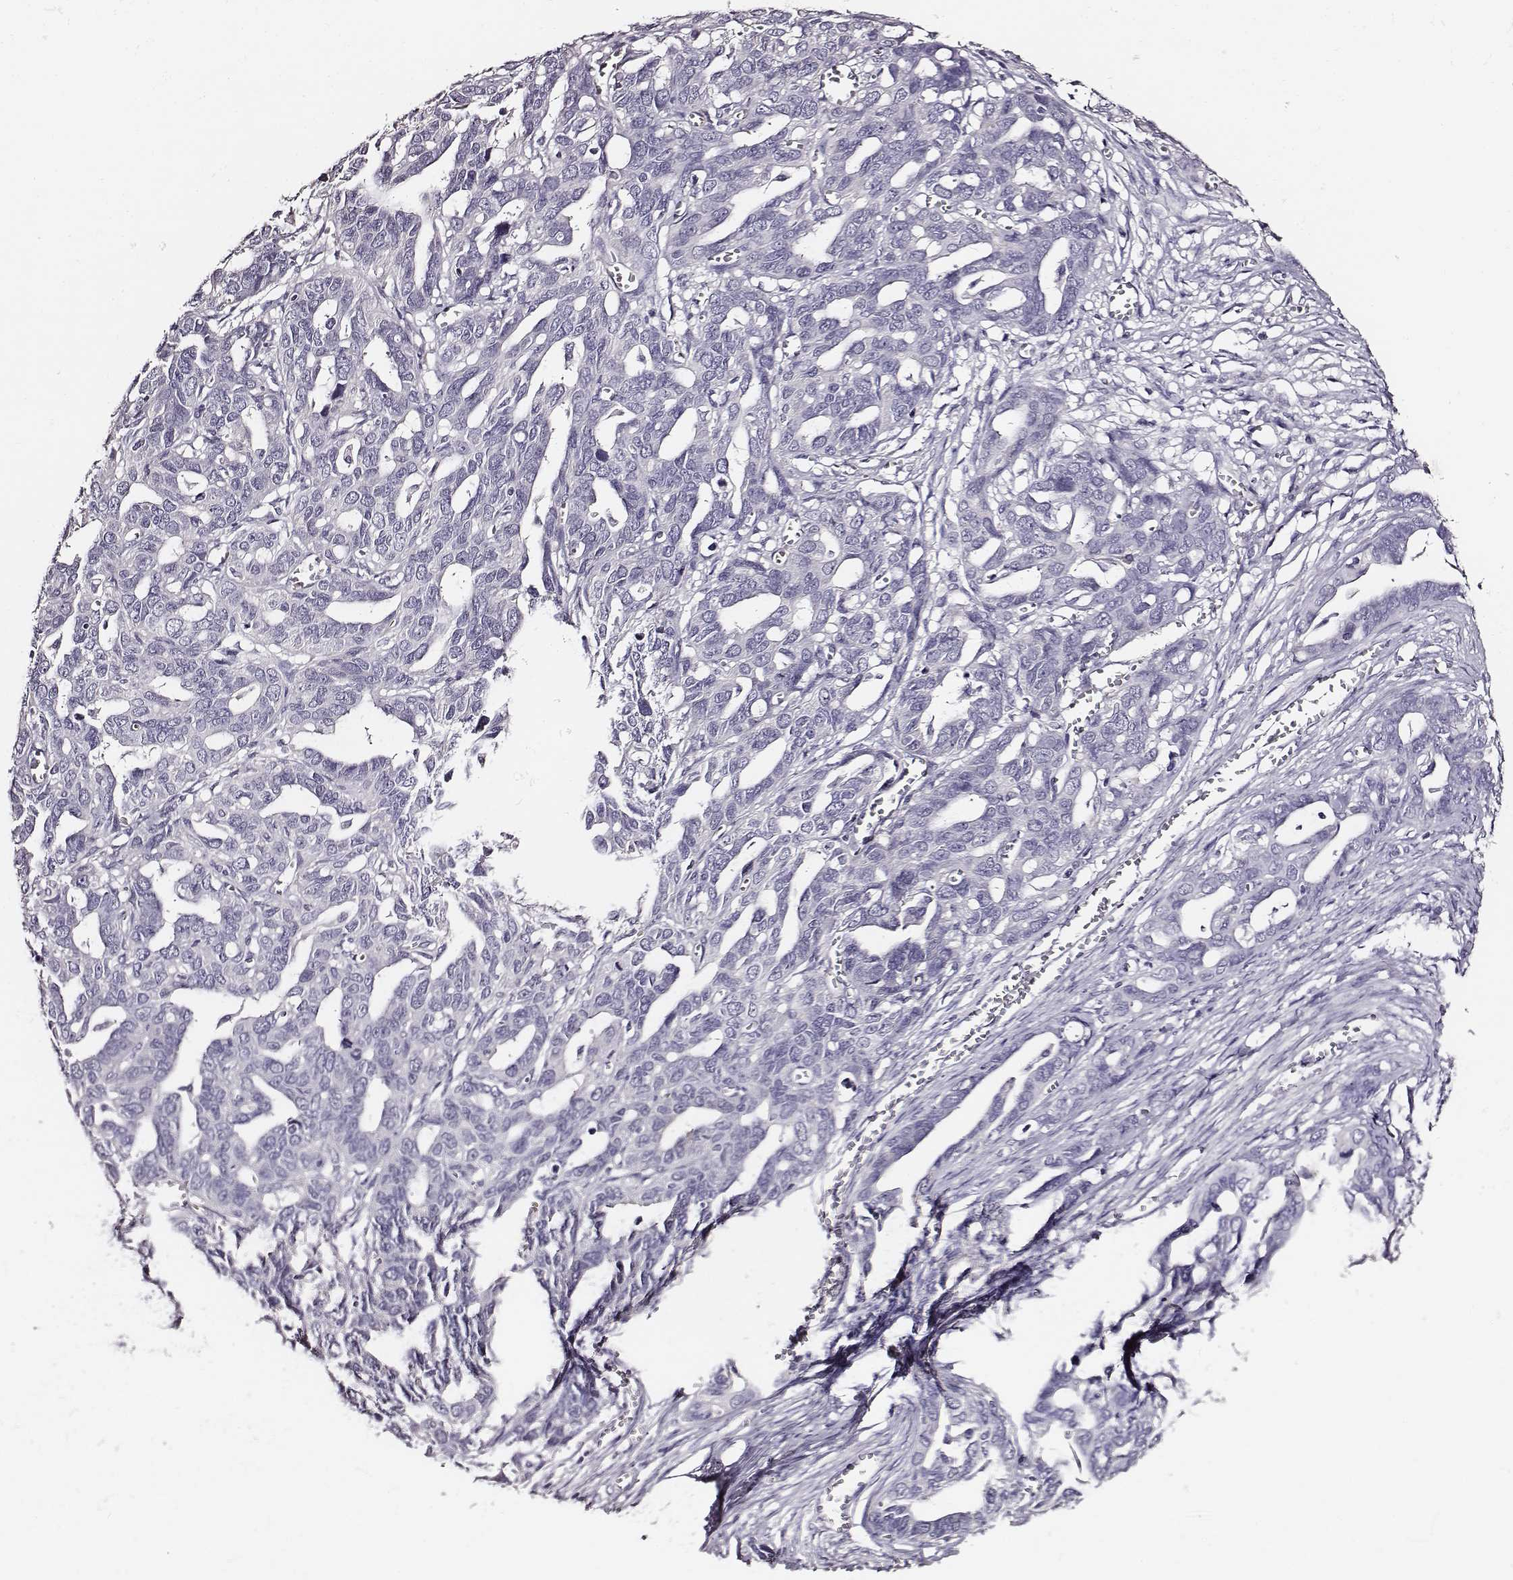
{"staining": {"intensity": "negative", "quantity": "none", "location": "none"}, "tissue": "ovarian cancer", "cell_type": "Tumor cells", "image_type": "cancer", "snomed": [{"axis": "morphology", "description": "Cystadenocarcinoma, serous, NOS"}, {"axis": "topography", "description": "Ovary"}], "caption": "Tumor cells show no significant expression in ovarian serous cystadenocarcinoma.", "gene": "AADAT", "patient": {"sex": "female", "age": 69}}